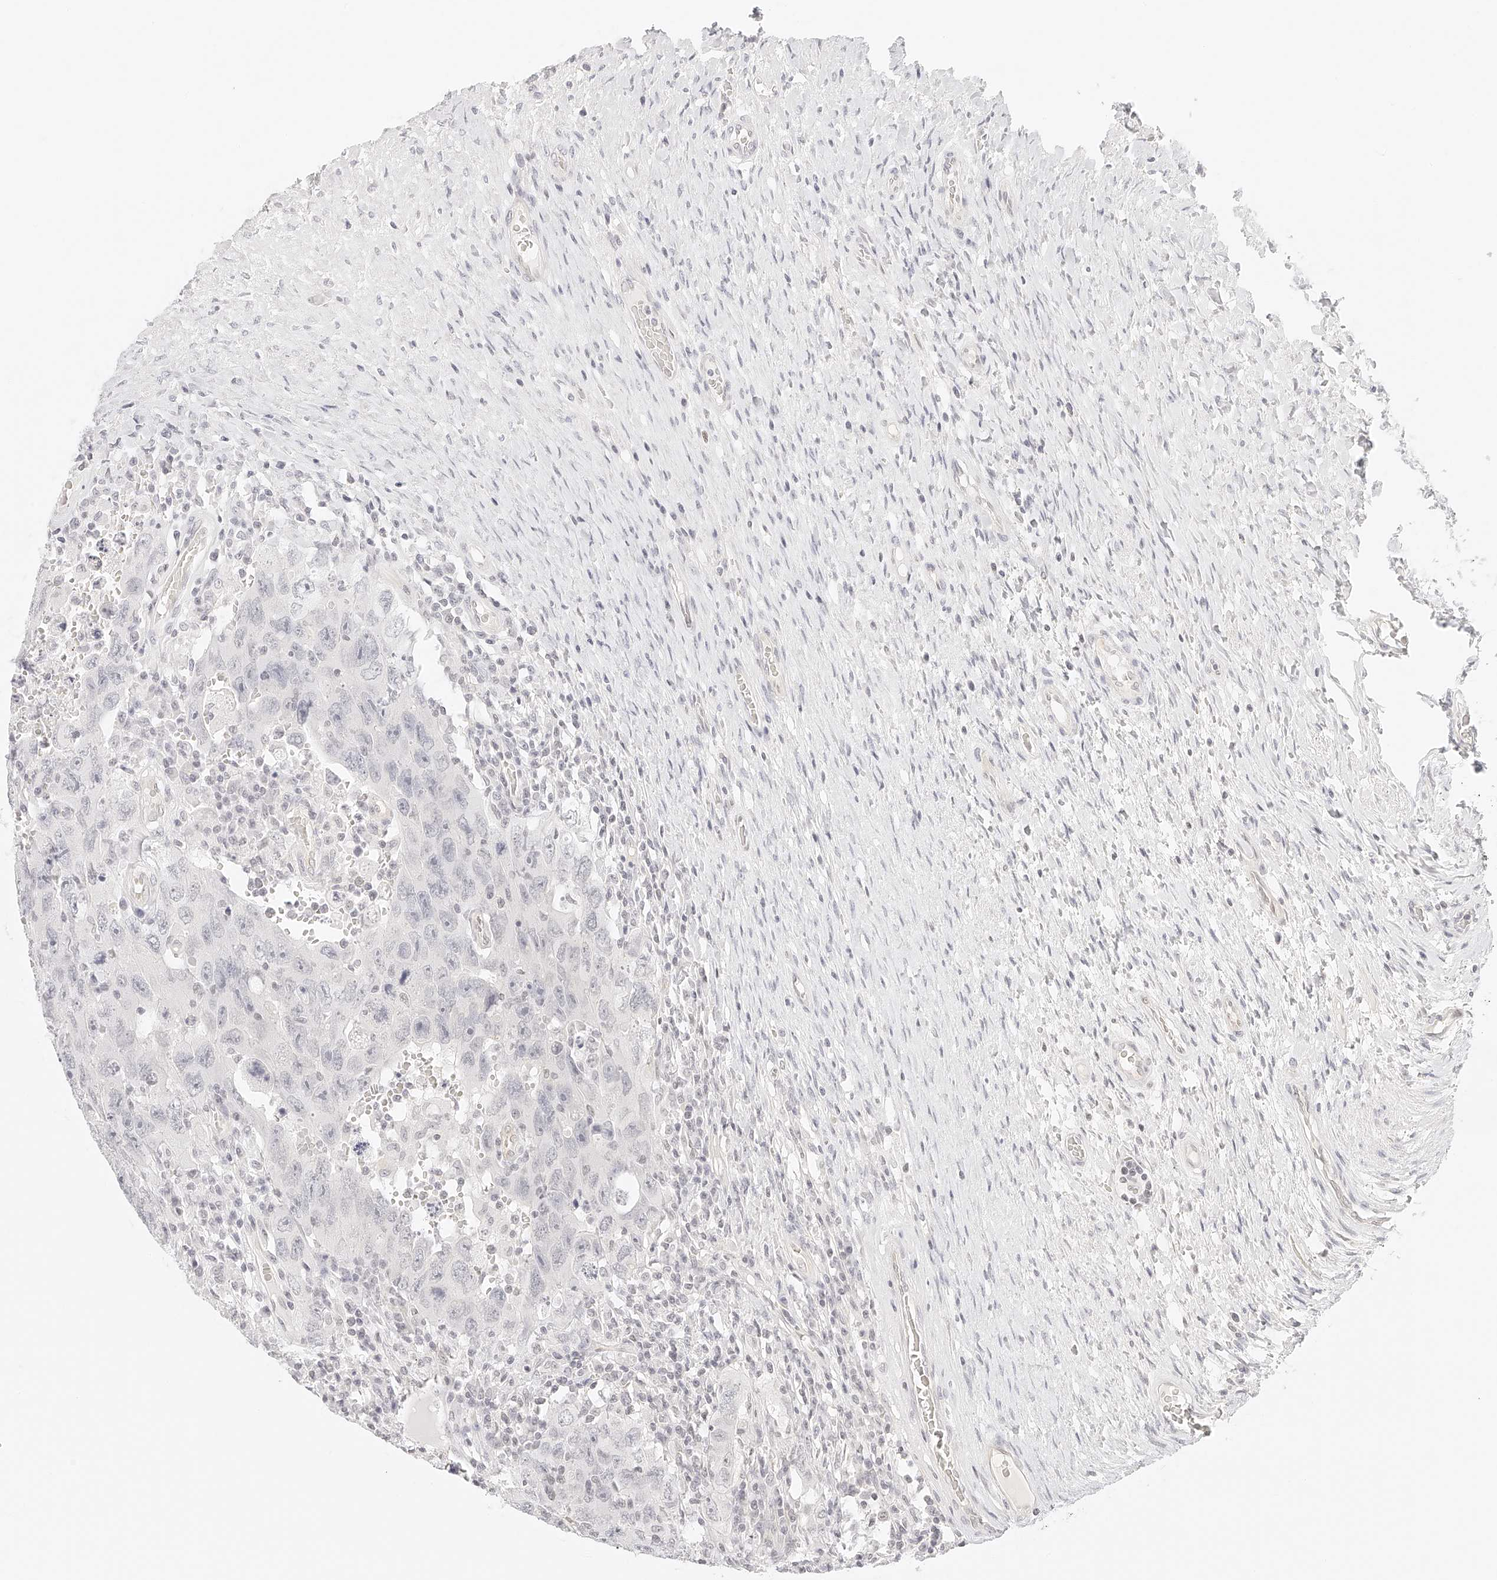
{"staining": {"intensity": "negative", "quantity": "none", "location": "none"}, "tissue": "testis cancer", "cell_type": "Tumor cells", "image_type": "cancer", "snomed": [{"axis": "morphology", "description": "Carcinoma, Embryonal, NOS"}, {"axis": "topography", "description": "Testis"}], "caption": "Tumor cells are negative for protein expression in human testis cancer (embryonal carcinoma).", "gene": "ZFP69", "patient": {"sex": "male", "age": 26}}